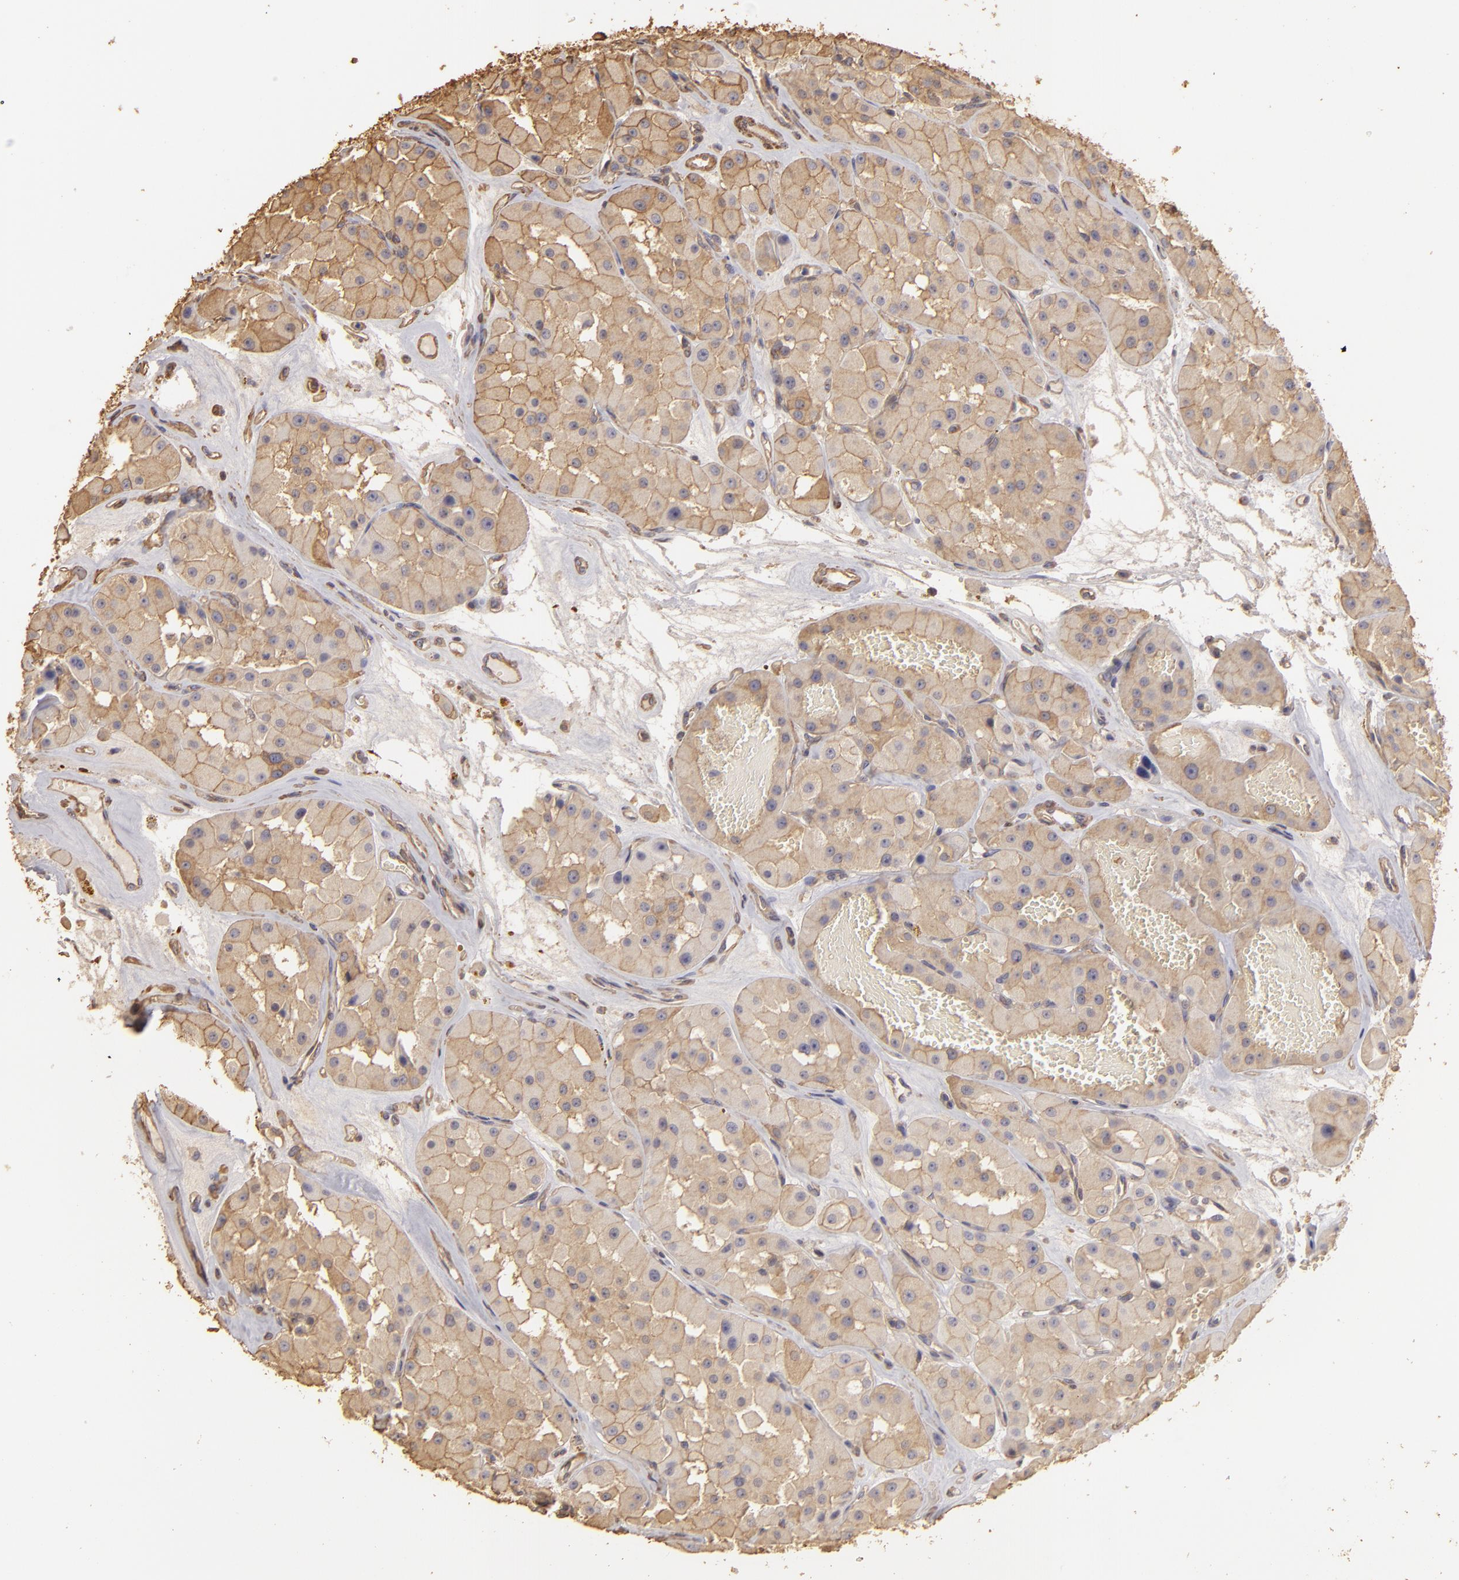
{"staining": {"intensity": "weak", "quantity": ">75%", "location": "cytoplasmic/membranous"}, "tissue": "renal cancer", "cell_type": "Tumor cells", "image_type": "cancer", "snomed": [{"axis": "morphology", "description": "Adenocarcinoma, uncertain malignant potential"}, {"axis": "topography", "description": "Kidney"}], "caption": "Human renal cancer (adenocarcinoma,  uncertain malignant potential) stained for a protein (brown) reveals weak cytoplasmic/membranous positive positivity in about >75% of tumor cells.", "gene": "HSPB6", "patient": {"sex": "male", "age": 63}}